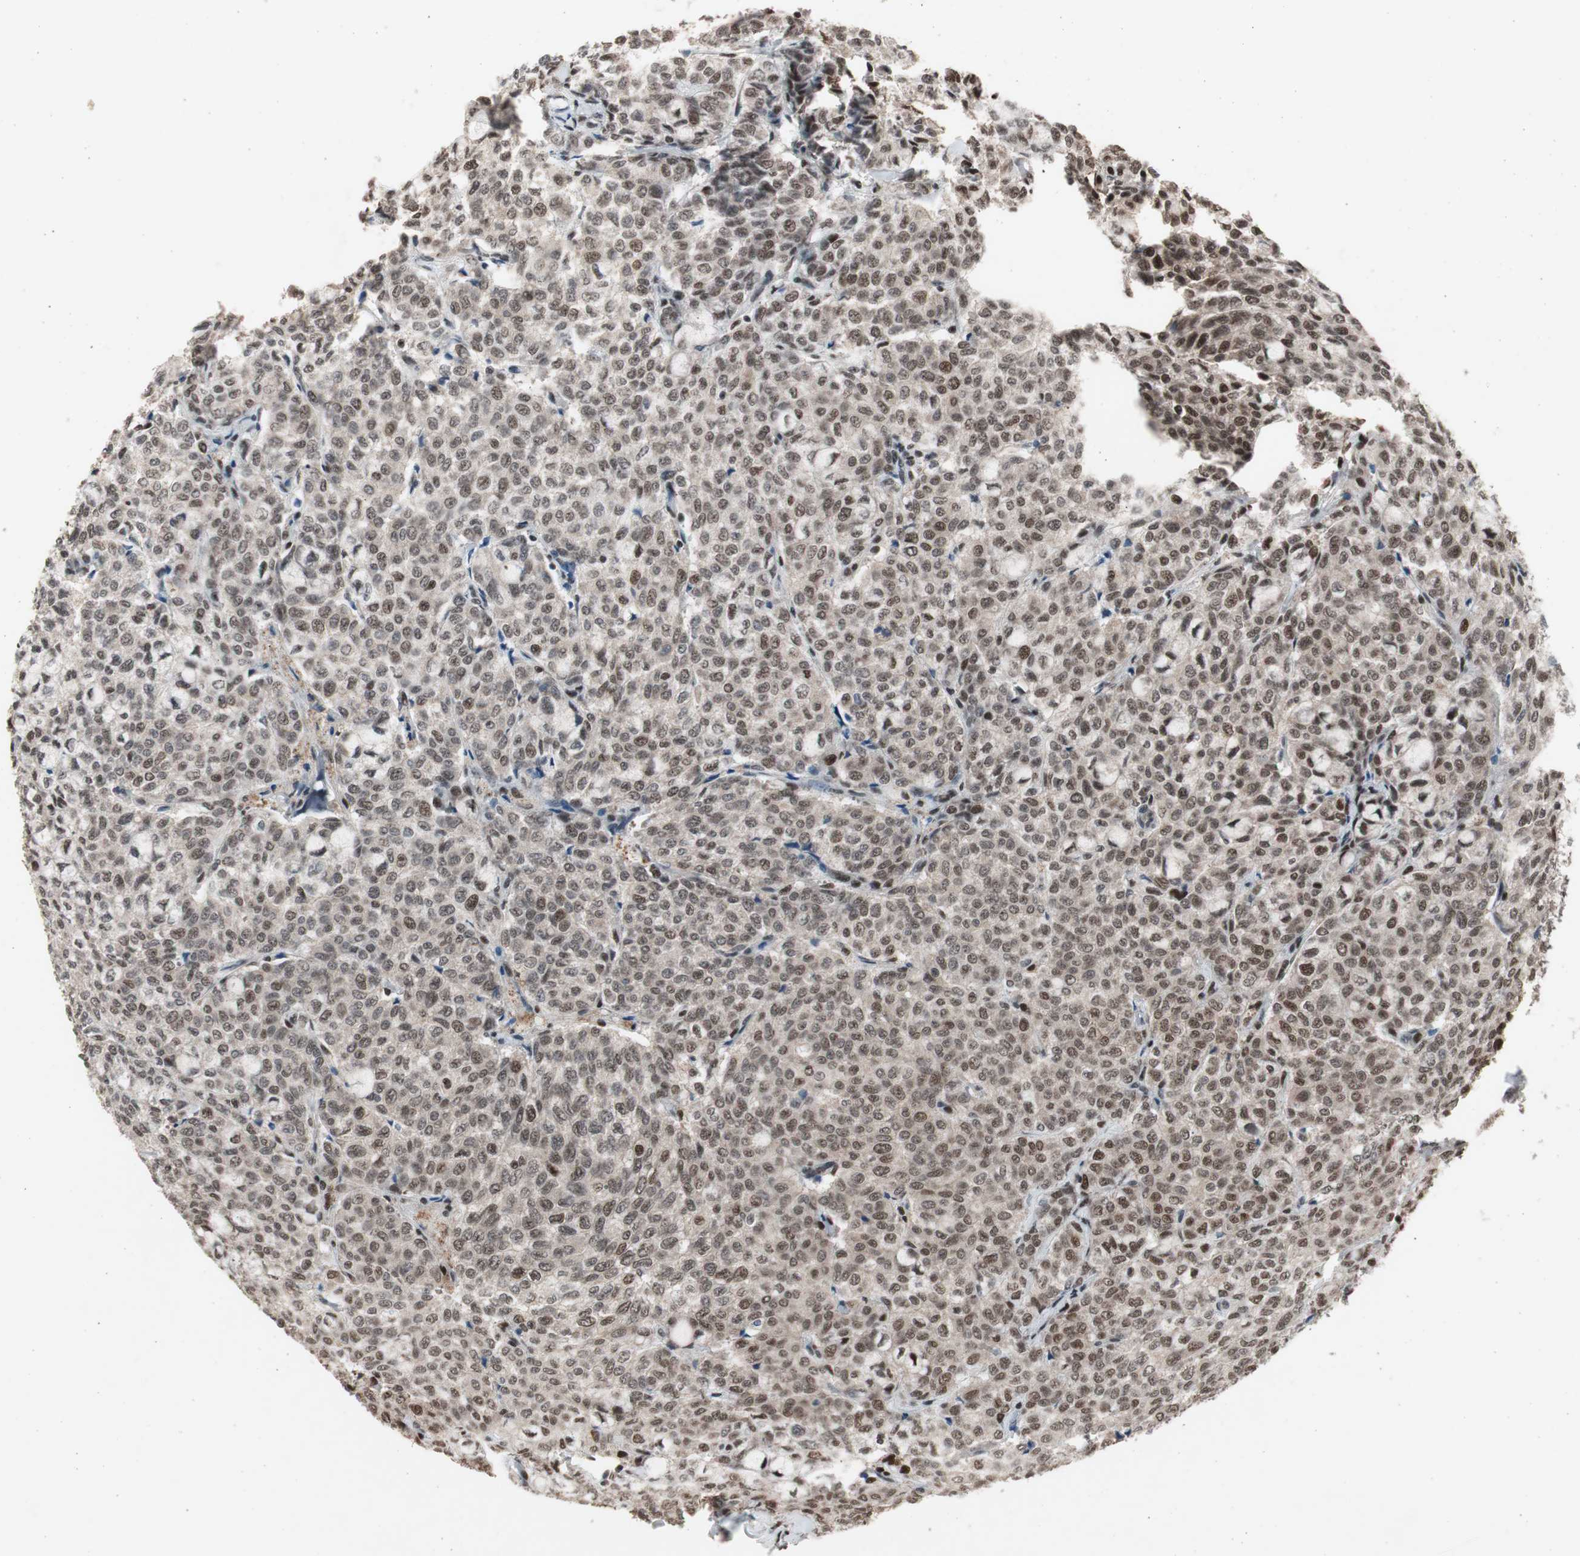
{"staining": {"intensity": "moderate", "quantity": ">75%", "location": "nuclear"}, "tissue": "breast cancer", "cell_type": "Tumor cells", "image_type": "cancer", "snomed": [{"axis": "morphology", "description": "Lobular carcinoma"}, {"axis": "topography", "description": "Breast"}], "caption": "Immunohistochemistry (IHC) micrograph of human breast lobular carcinoma stained for a protein (brown), which reveals medium levels of moderate nuclear positivity in about >75% of tumor cells.", "gene": "RPA1", "patient": {"sex": "female", "age": 60}}